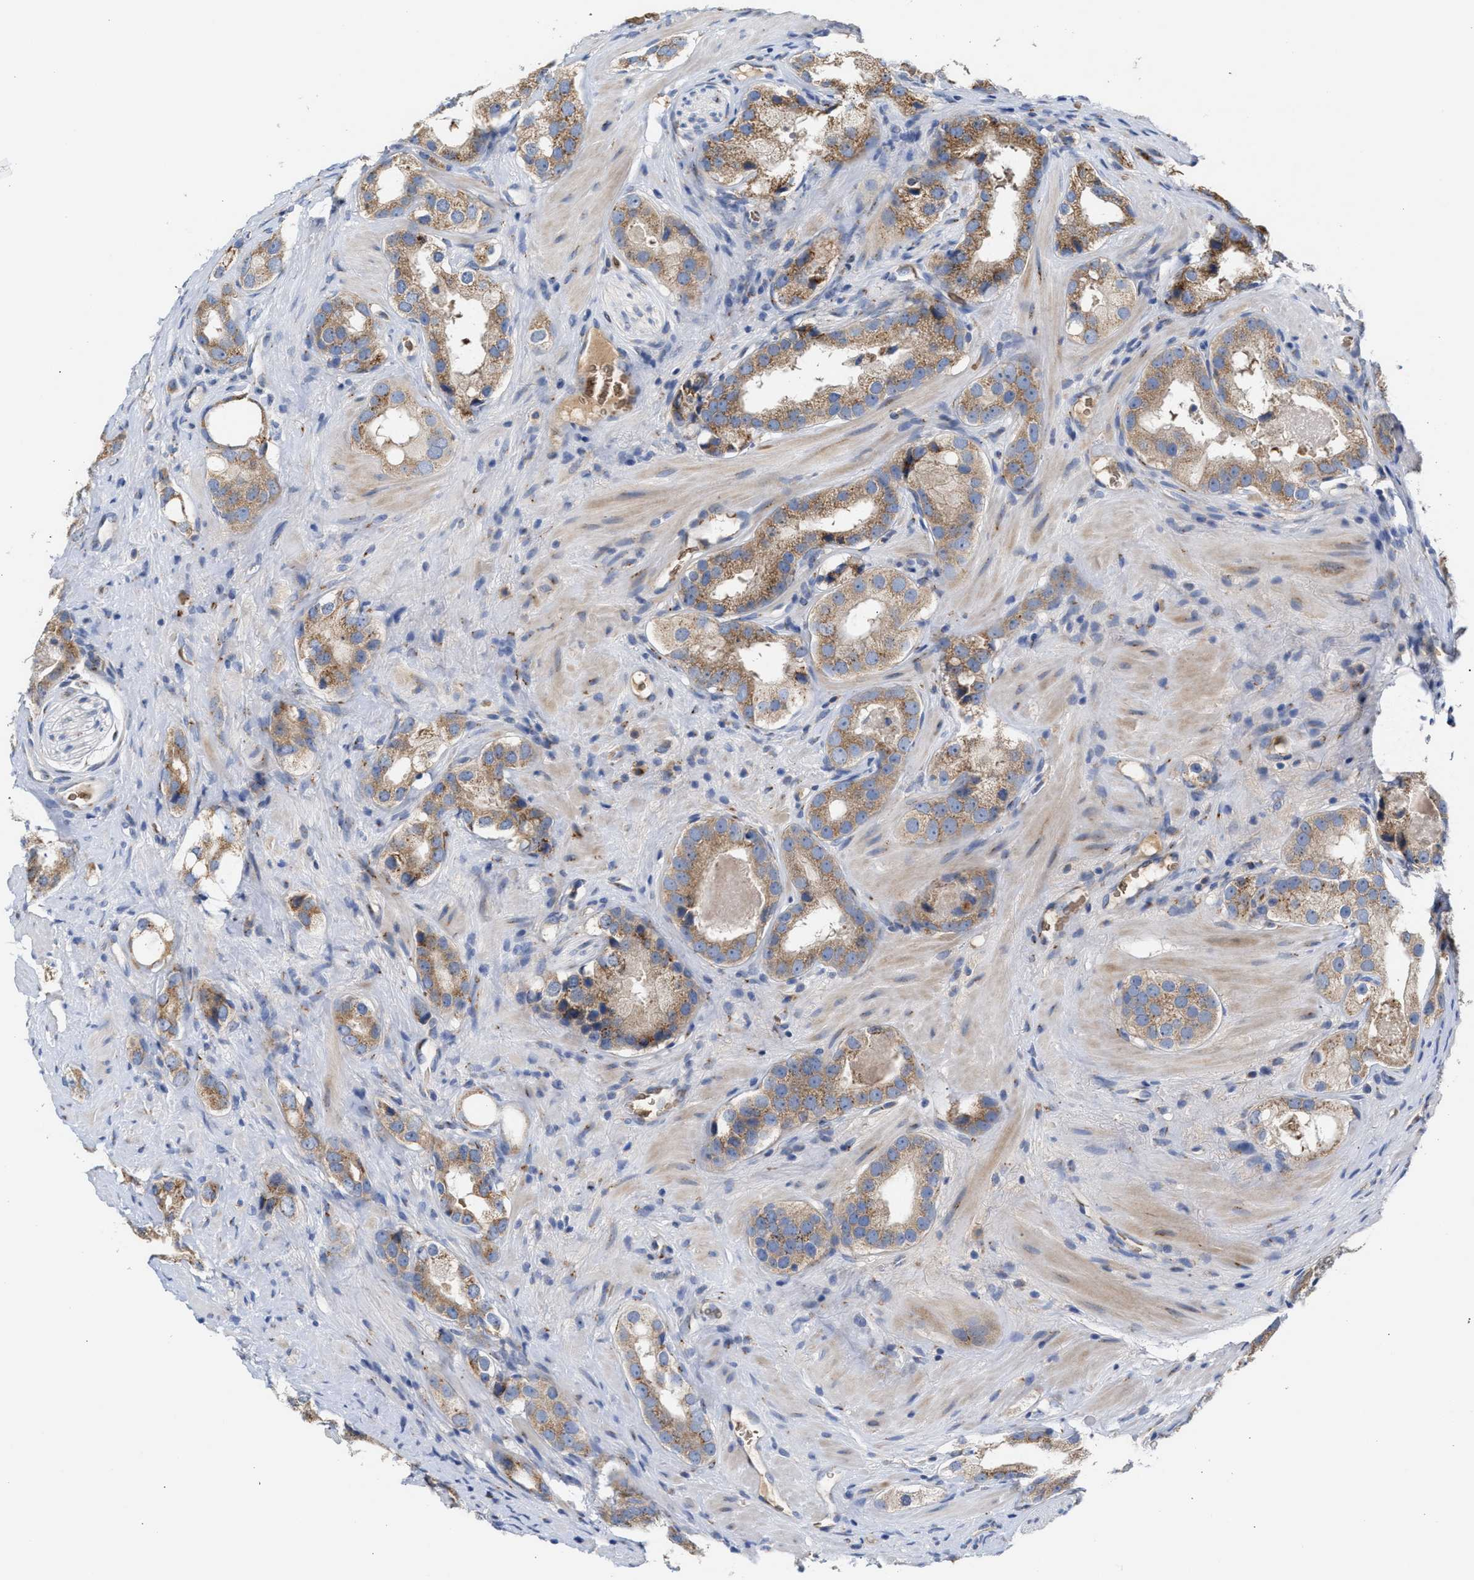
{"staining": {"intensity": "moderate", "quantity": ">75%", "location": "cytoplasmic/membranous"}, "tissue": "prostate cancer", "cell_type": "Tumor cells", "image_type": "cancer", "snomed": [{"axis": "morphology", "description": "Adenocarcinoma, High grade"}, {"axis": "topography", "description": "Prostate"}], "caption": "The micrograph exhibits a brown stain indicating the presence of a protein in the cytoplasmic/membranous of tumor cells in prostate cancer.", "gene": "CCL2", "patient": {"sex": "male", "age": 63}}